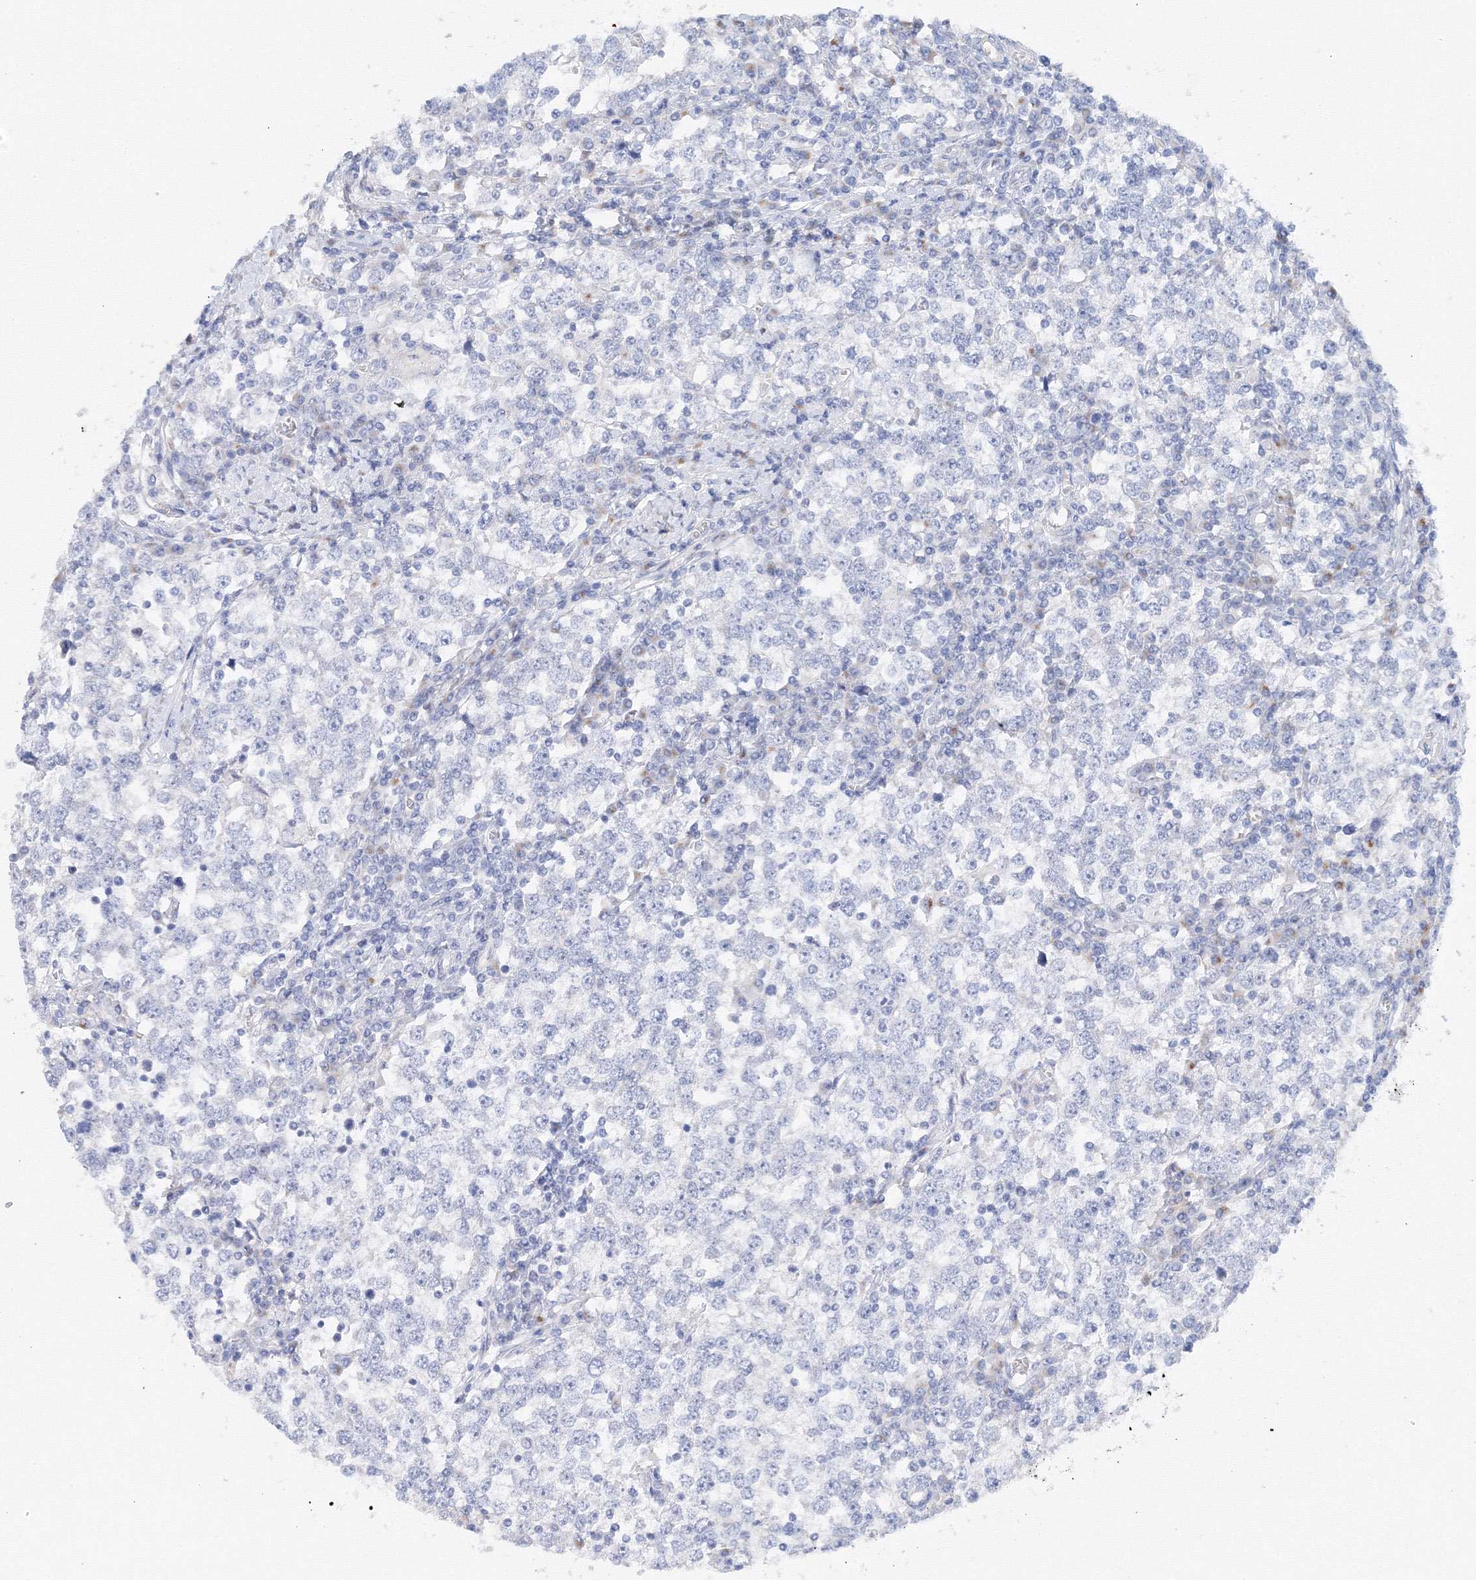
{"staining": {"intensity": "negative", "quantity": "none", "location": "none"}, "tissue": "testis cancer", "cell_type": "Tumor cells", "image_type": "cancer", "snomed": [{"axis": "morphology", "description": "Seminoma, NOS"}, {"axis": "topography", "description": "Testis"}], "caption": "Tumor cells are negative for brown protein staining in testis cancer.", "gene": "TAMM41", "patient": {"sex": "male", "age": 65}}